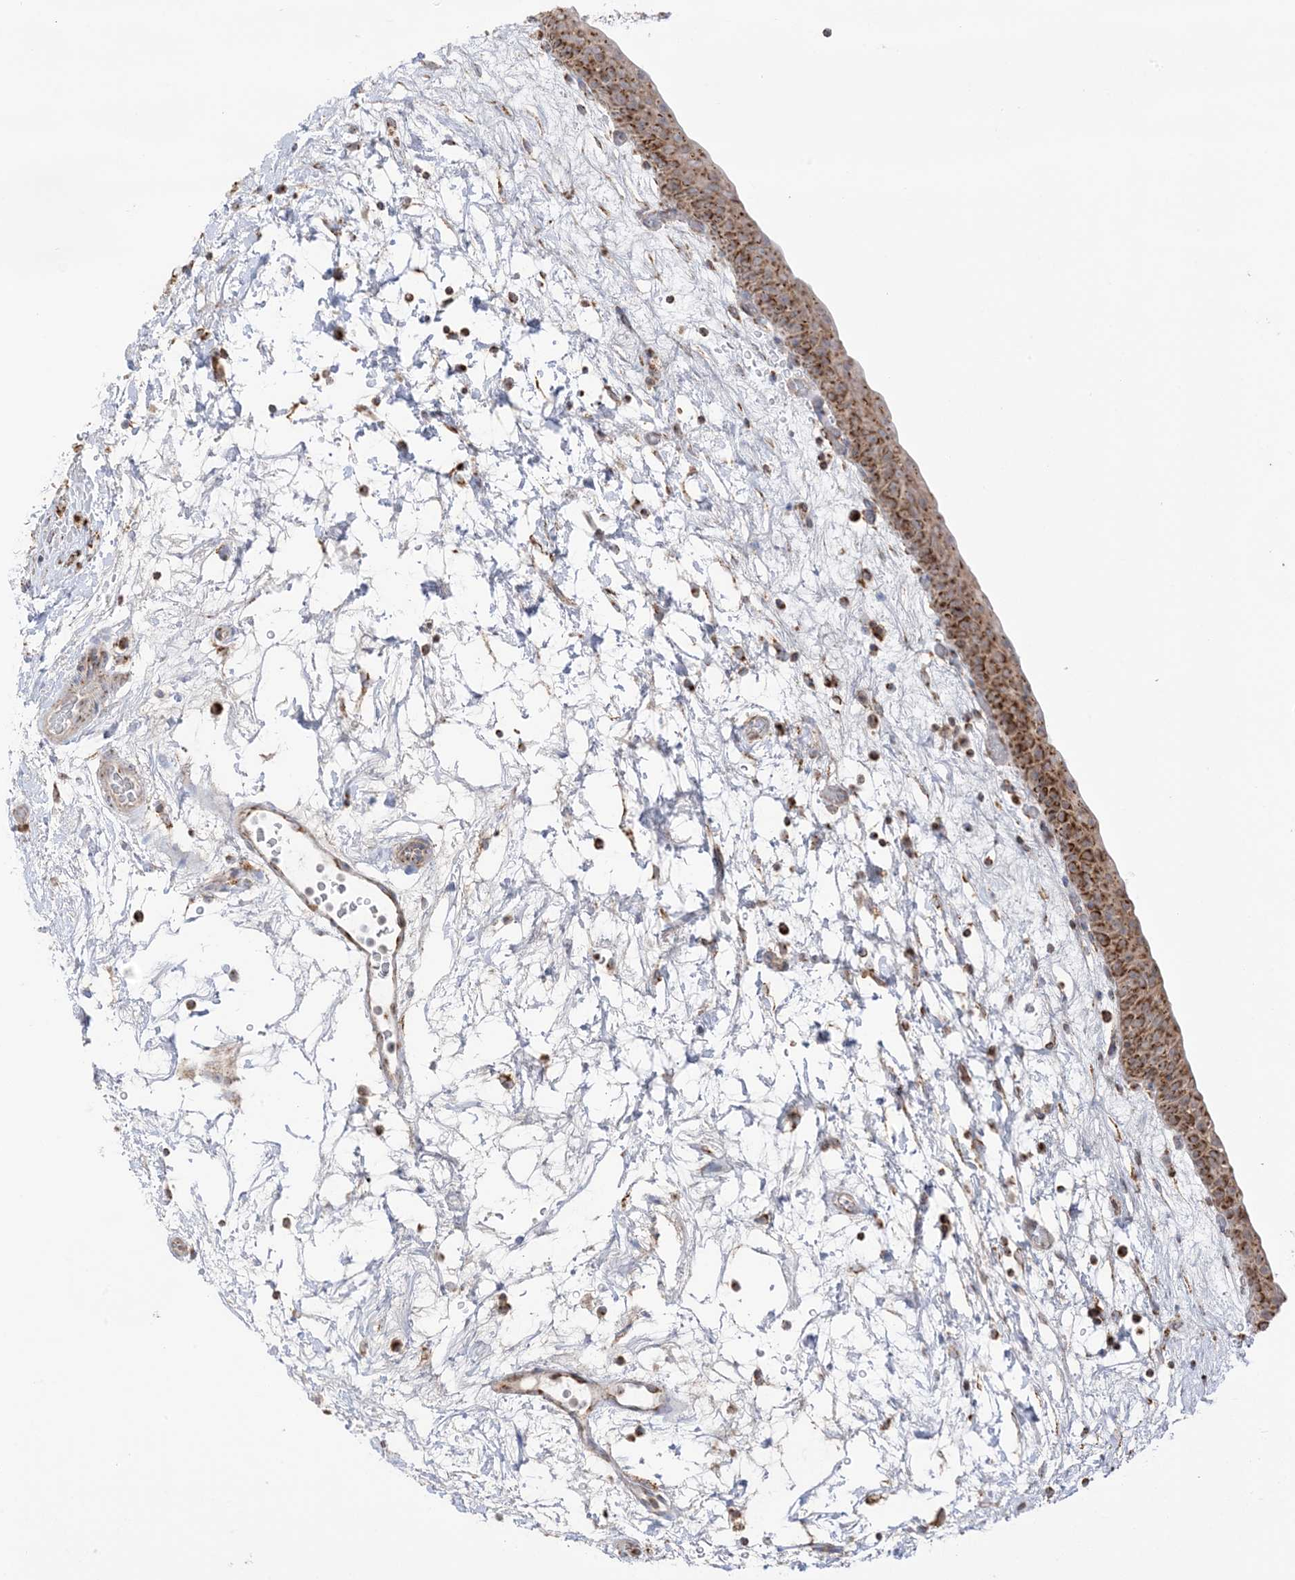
{"staining": {"intensity": "moderate", "quantity": ">75%", "location": "cytoplasmic/membranous"}, "tissue": "urinary bladder", "cell_type": "Urothelial cells", "image_type": "normal", "snomed": [{"axis": "morphology", "description": "Normal tissue, NOS"}, {"axis": "topography", "description": "Urinary bladder"}], "caption": "Immunohistochemistry histopathology image of benign urinary bladder stained for a protein (brown), which shows medium levels of moderate cytoplasmic/membranous positivity in approximately >75% of urothelial cells.", "gene": "SLC25A12", "patient": {"sex": "male", "age": 83}}